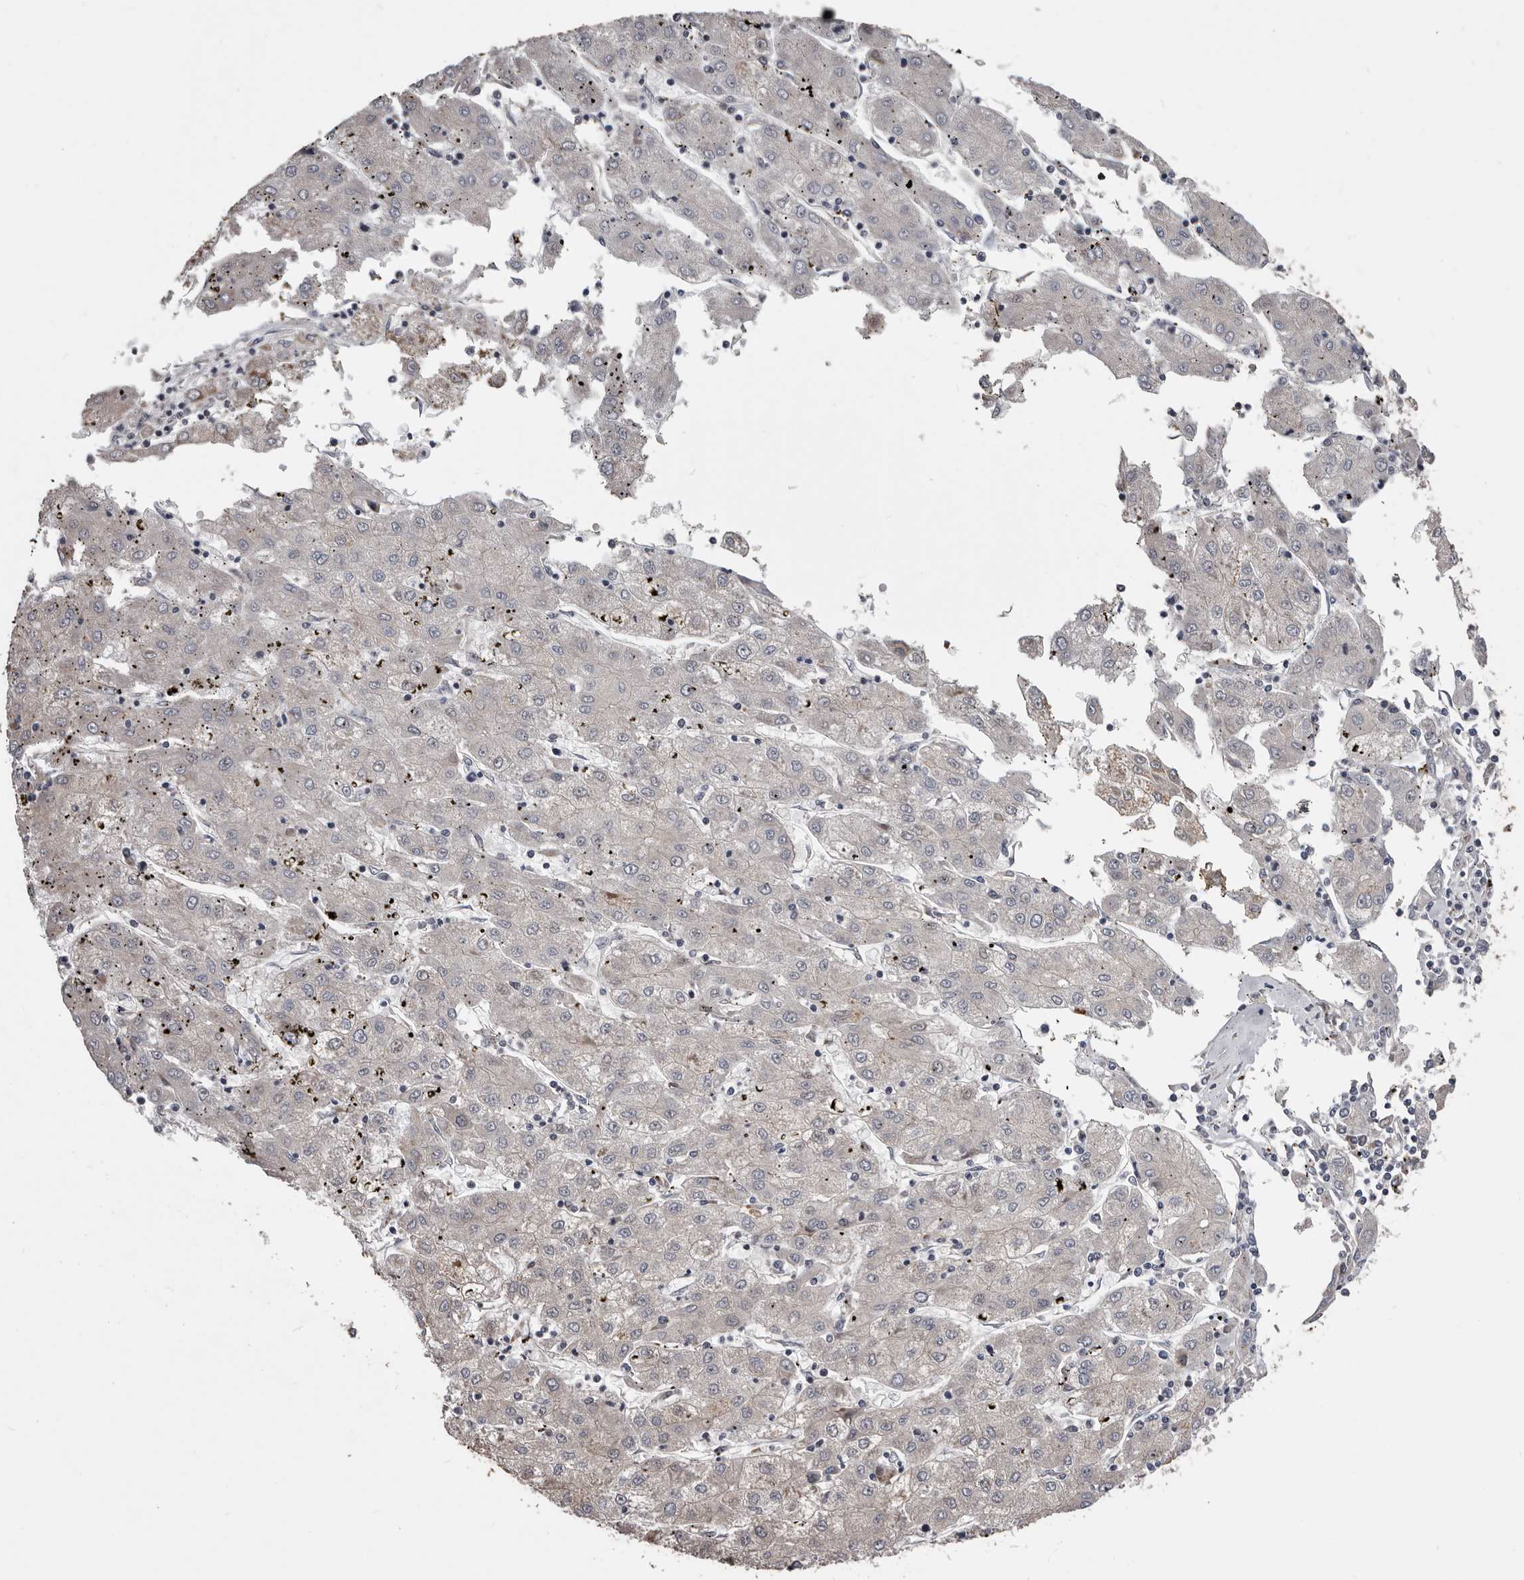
{"staining": {"intensity": "negative", "quantity": "none", "location": "none"}, "tissue": "liver cancer", "cell_type": "Tumor cells", "image_type": "cancer", "snomed": [{"axis": "morphology", "description": "Carcinoma, Hepatocellular, NOS"}, {"axis": "topography", "description": "Liver"}], "caption": "Immunohistochemistry of human liver hepatocellular carcinoma demonstrates no staining in tumor cells. (DAB immunohistochemistry visualized using brightfield microscopy, high magnification).", "gene": "CEP104", "patient": {"sex": "male", "age": 72}}